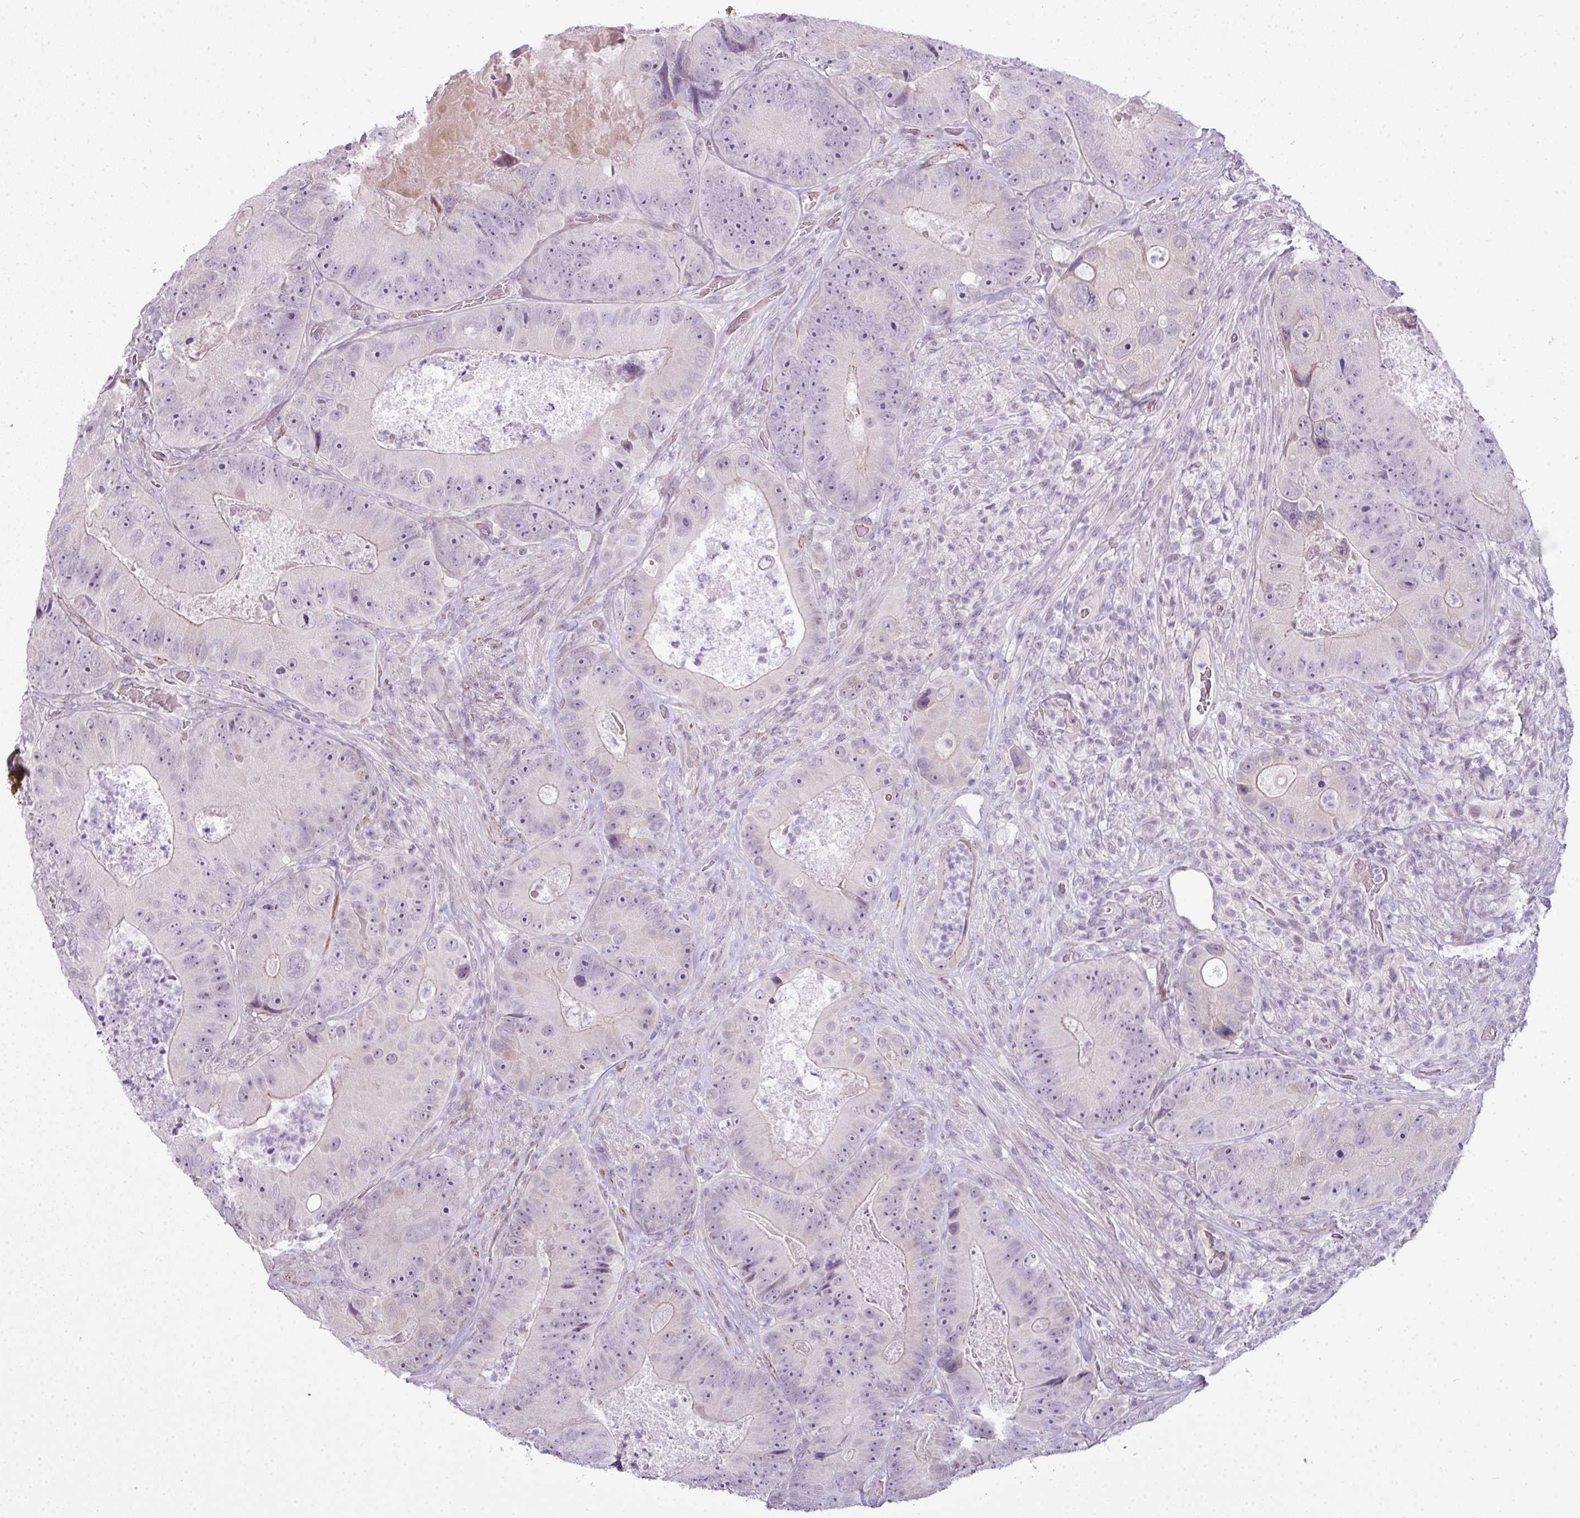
{"staining": {"intensity": "negative", "quantity": "none", "location": "none"}, "tissue": "colorectal cancer", "cell_type": "Tumor cells", "image_type": "cancer", "snomed": [{"axis": "morphology", "description": "Adenocarcinoma, NOS"}, {"axis": "topography", "description": "Colon"}], "caption": "Immunohistochemistry (IHC) image of neoplastic tissue: adenocarcinoma (colorectal) stained with DAB demonstrates no significant protein staining in tumor cells.", "gene": "ZNF688", "patient": {"sex": "female", "age": 86}}